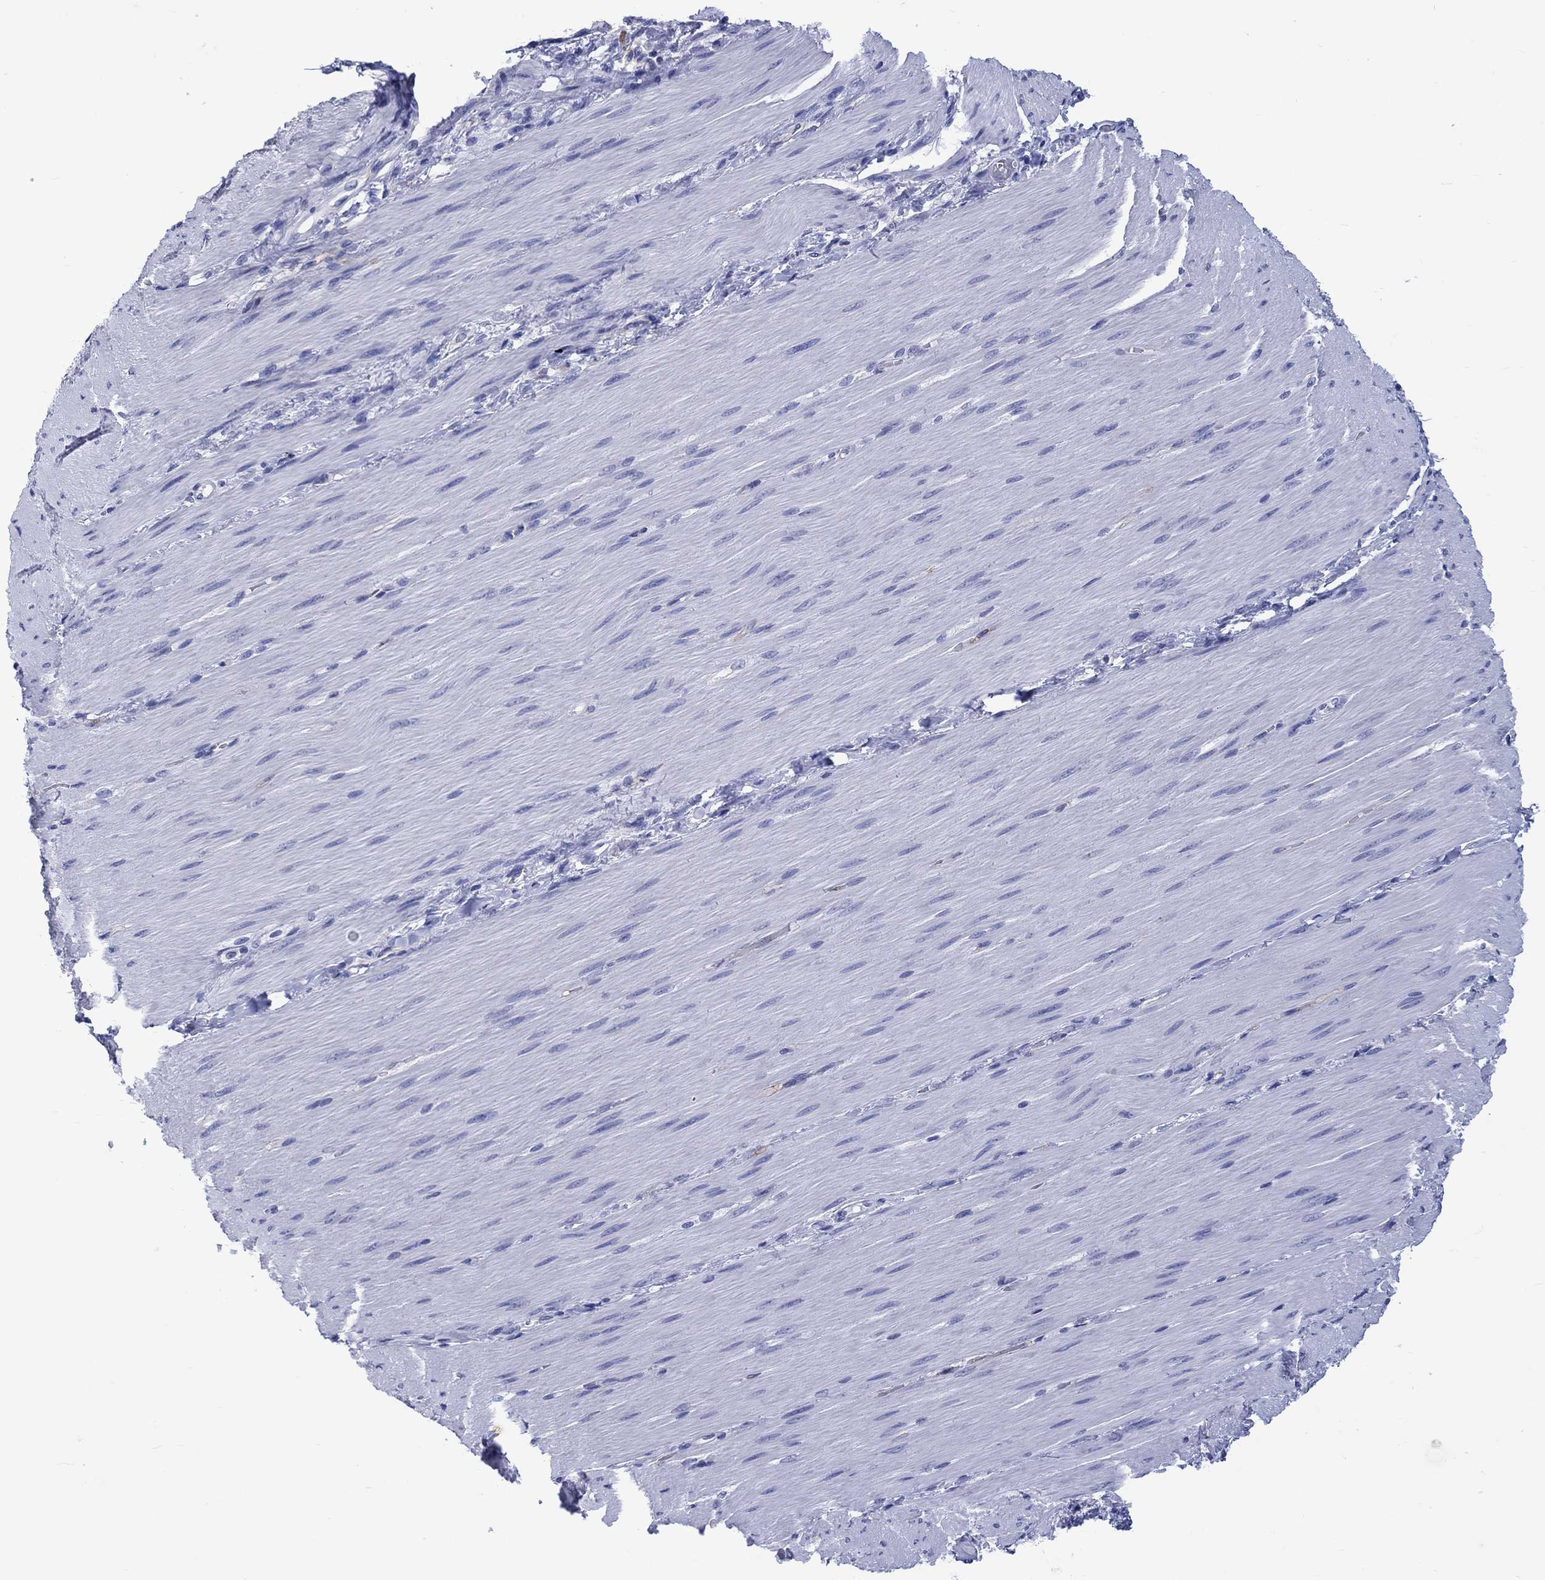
{"staining": {"intensity": "negative", "quantity": "none", "location": "none"}, "tissue": "adipose tissue", "cell_type": "Adipocytes", "image_type": "normal", "snomed": [{"axis": "morphology", "description": "Normal tissue, NOS"}, {"axis": "topography", "description": "Smooth muscle"}, {"axis": "topography", "description": "Duodenum"}, {"axis": "topography", "description": "Peripheral nerve tissue"}], "caption": "A high-resolution image shows IHC staining of normal adipose tissue, which exhibits no significant positivity in adipocytes.", "gene": "CACNG3", "patient": {"sex": "female", "age": 61}}